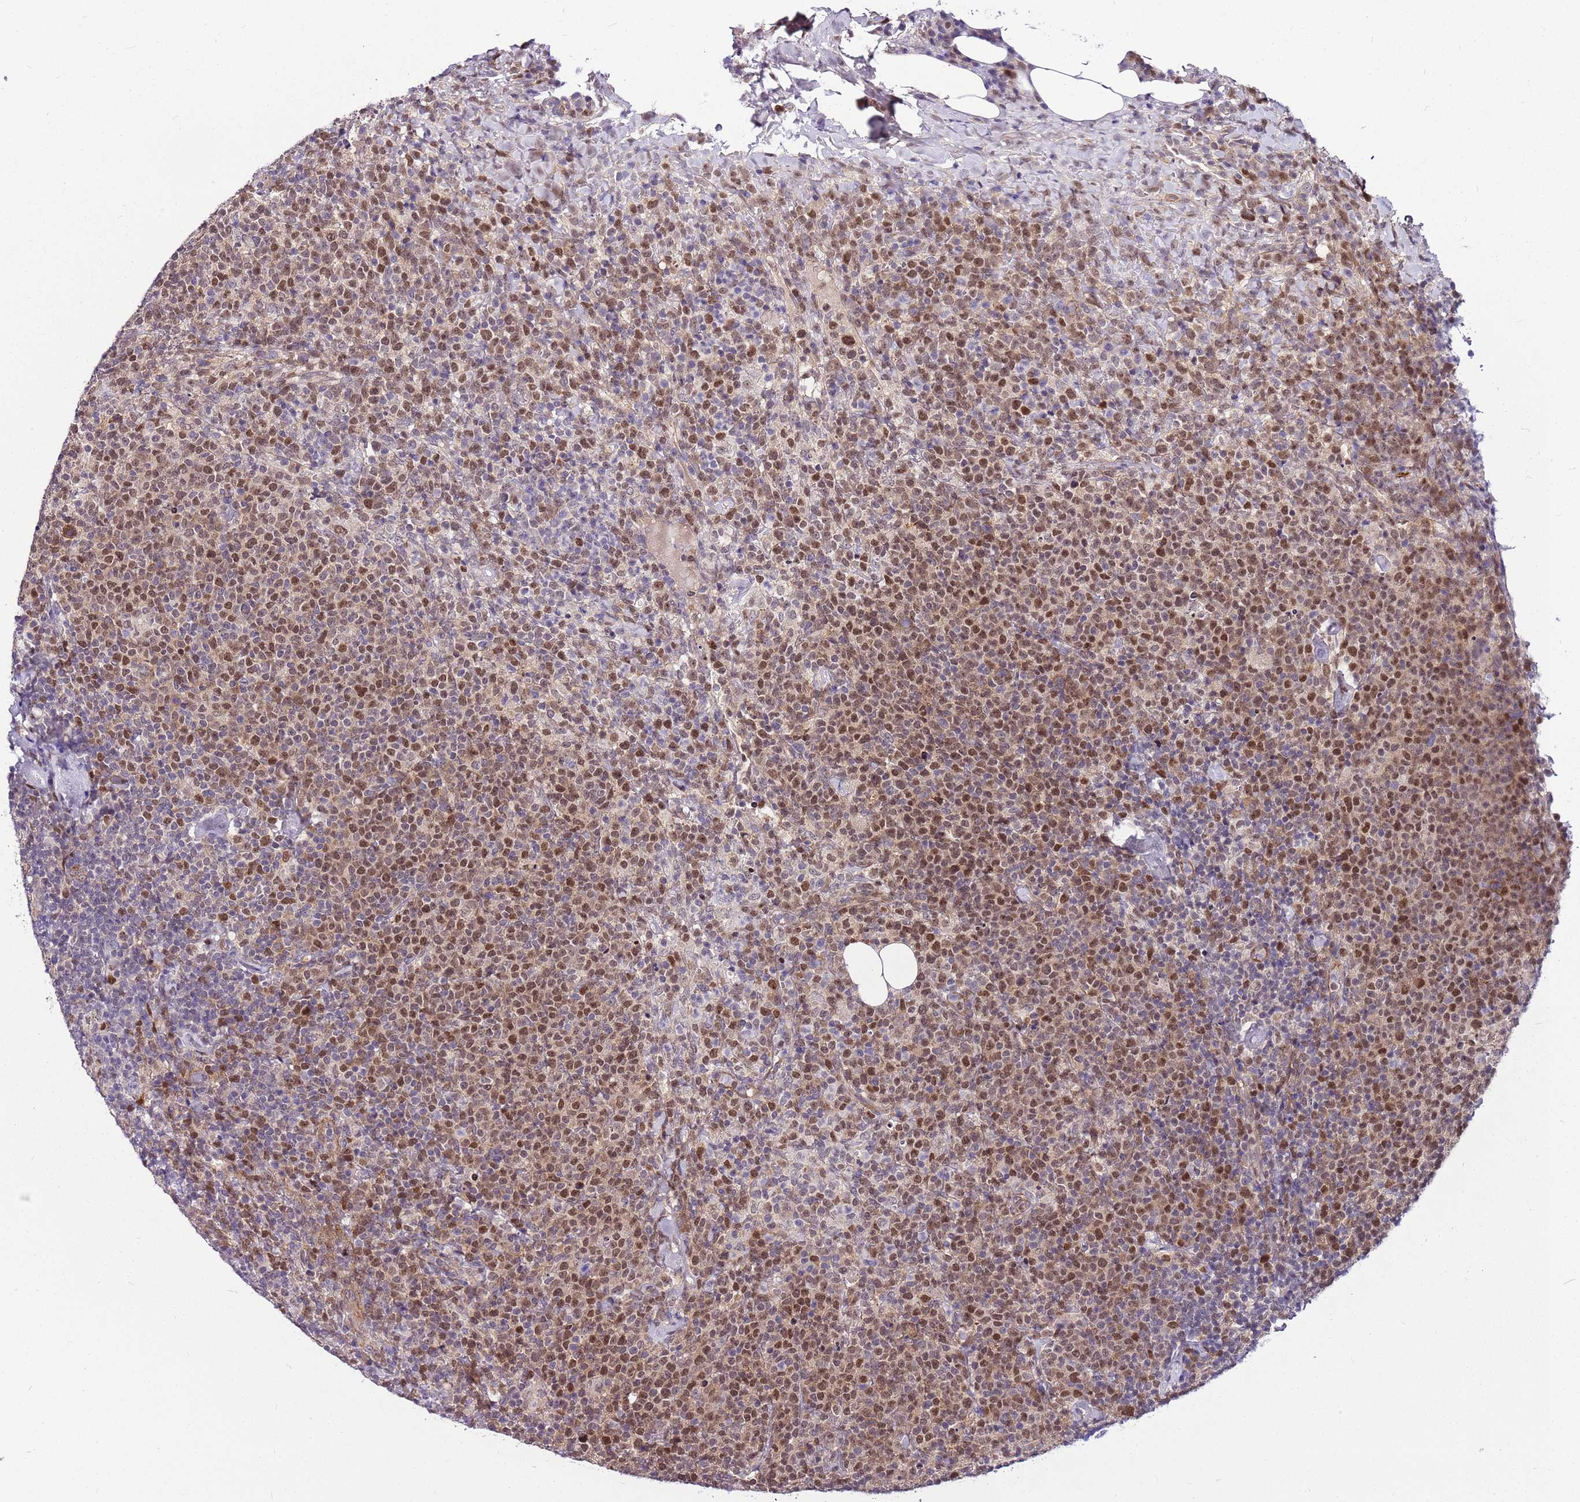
{"staining": {"intensity": "moderate", "quantity": ">75%", "location": "nuclear"}, "tissue": "lymphoma", "cell_type": "Tumor cells", "image_type": "cancer", "snomed": [{"axis": "morphology", "description": "Malignant lymphoma, non-Hodgkin's type, High grade"}, {"axis": "topography", "description": "Lymph node"}], "caption": "The micrograph displays a brown stain indicating the presence of a protein in the nuclear of tumor cells in malignant lymphoma, non-Hodgkin's type (high-grade). (Brightfield microscopy of DAB IHC at high magnification).", "gene": "POLE3", "patient": {"sex": "male", "age": 61}}